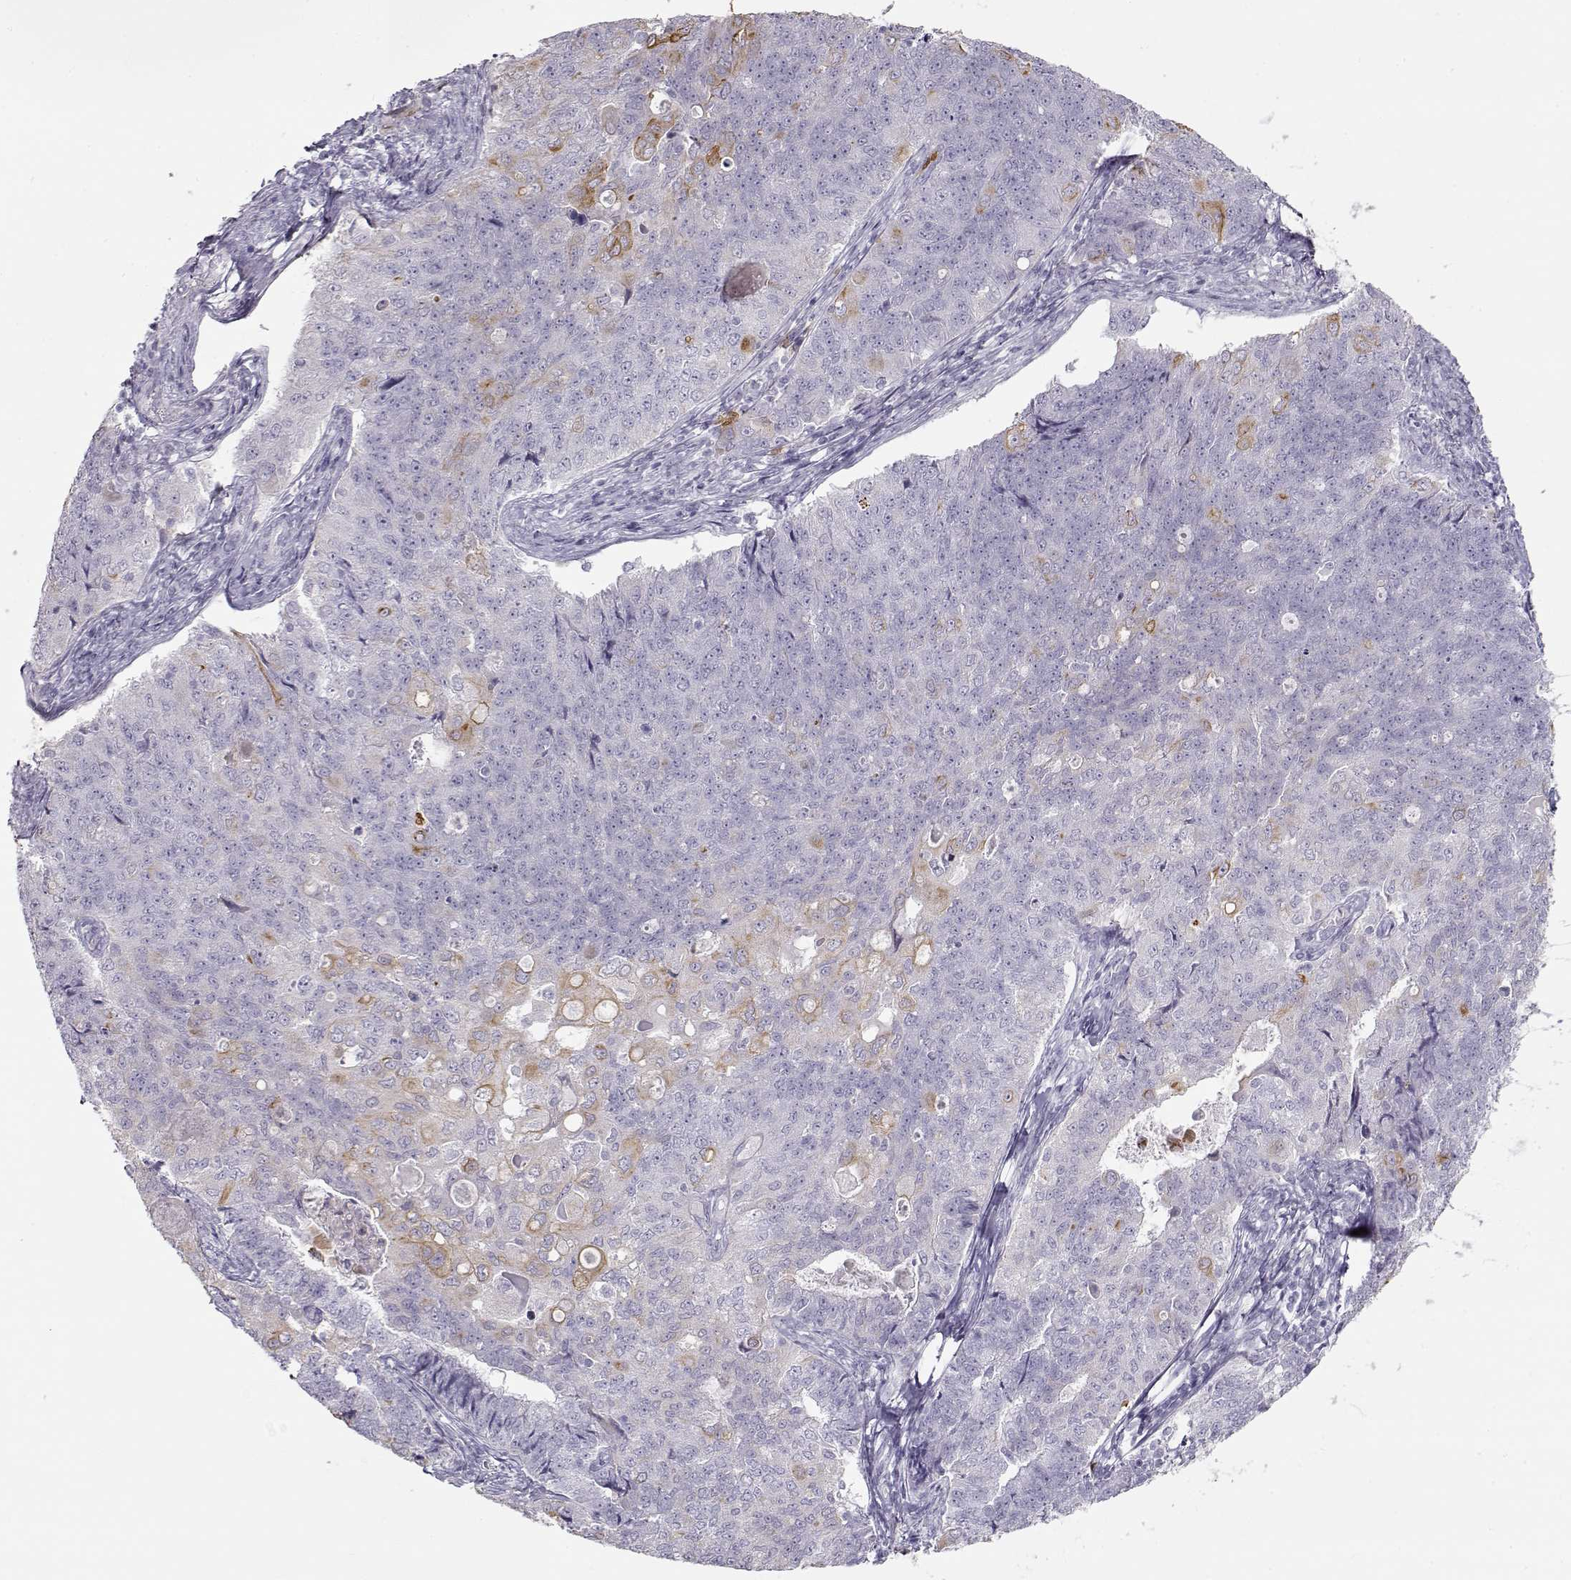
{"staining": {"intensity": "weak", "quantity": "<25%", "location": "cytoplasmic/membranous"}, "tissue": "endometrial cancer", "cell_type": "Tumor cells", "image_type": "cancer", "snomed": [{"axis": "morphology", "description": "Adenocarcinoma, NOS"}, {"axis": "topography", "description": "Endometrium"}], "caption": "Human endometrial adenocarcinoma stained for a protein using immunohistochemistry (IHC) exhibits no staining in tumor cells.", "gene": "S100B", "patient": {"sex": "female", "age": 43}}